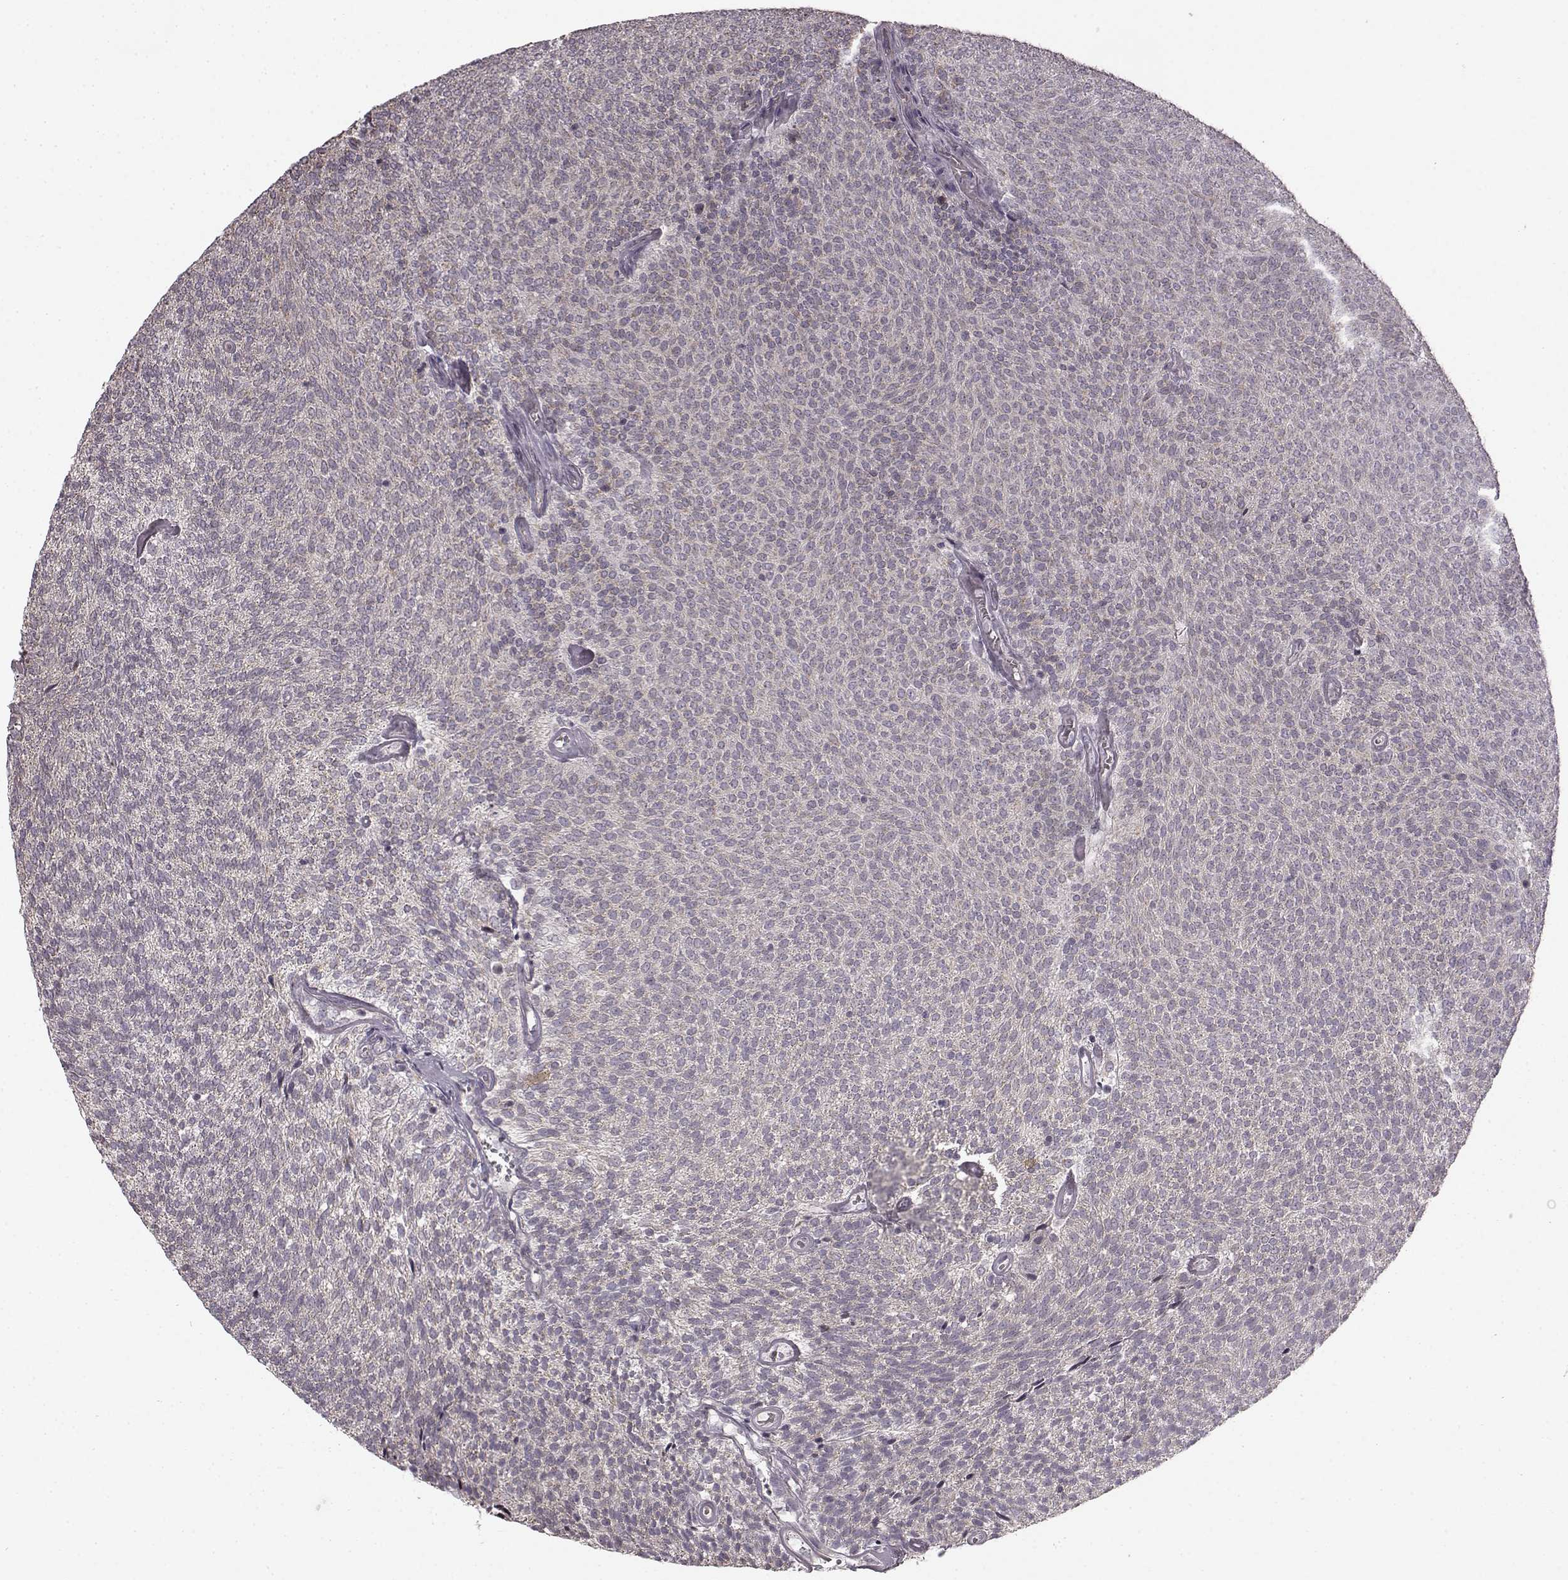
{"staining": {"intensity": "negative", "quantity": "none", "location": "none"}, "tissue": "urothelial cancer", "cell_type": "Tumor cells", "image_type": "cancer", "snomed": [{"axis": "morphology", "description": "Urothelial carcinoma, Low grade"}, {"axis": "topography", "description": "Urinary bladder"}], "caption": "Urothelial cancer was stained to show a protein in brown. There is no significant staining in tumor cells.", "gene": "HMMR", "patient": {"sex": "male", "age": 77}}